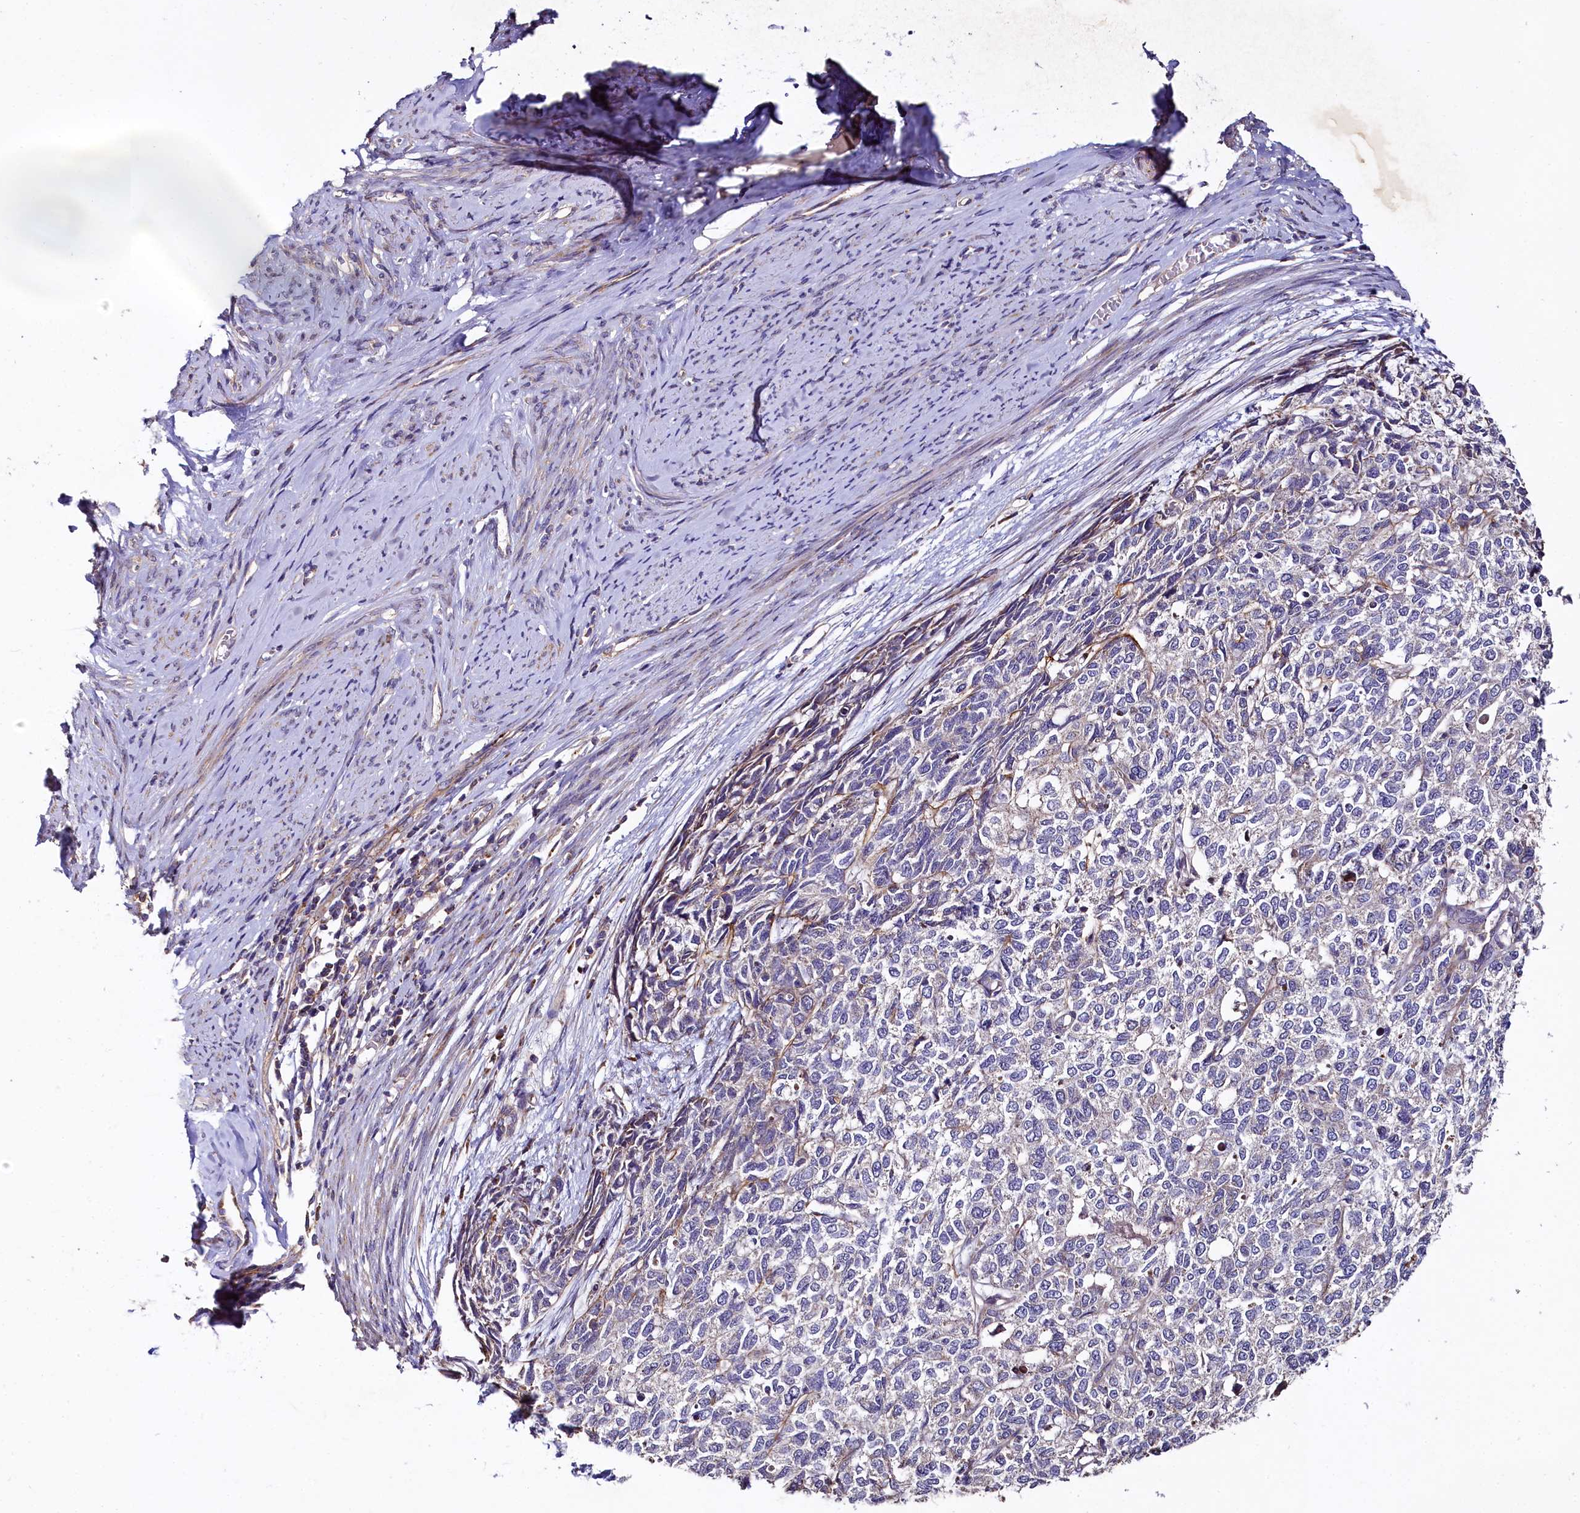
{"staining": {"intensity": "negative", "quantity": "none", "location": "none"}, "tissue": "cervical cancer", "cell_type": "Tumor cells", "image_type": "cancer", "snomed": [{"axis": "morphology", "description": "Squamous cell carcinoma, NOS"}, {"axis": "topography", "description": "Cervix"}], "caption": "This is an IHC photomicrograph of cervical cancer. There is no expression in tumor cells.", "gene": "SPRYD3", "patient": {"sex": "female", "age": 63}}